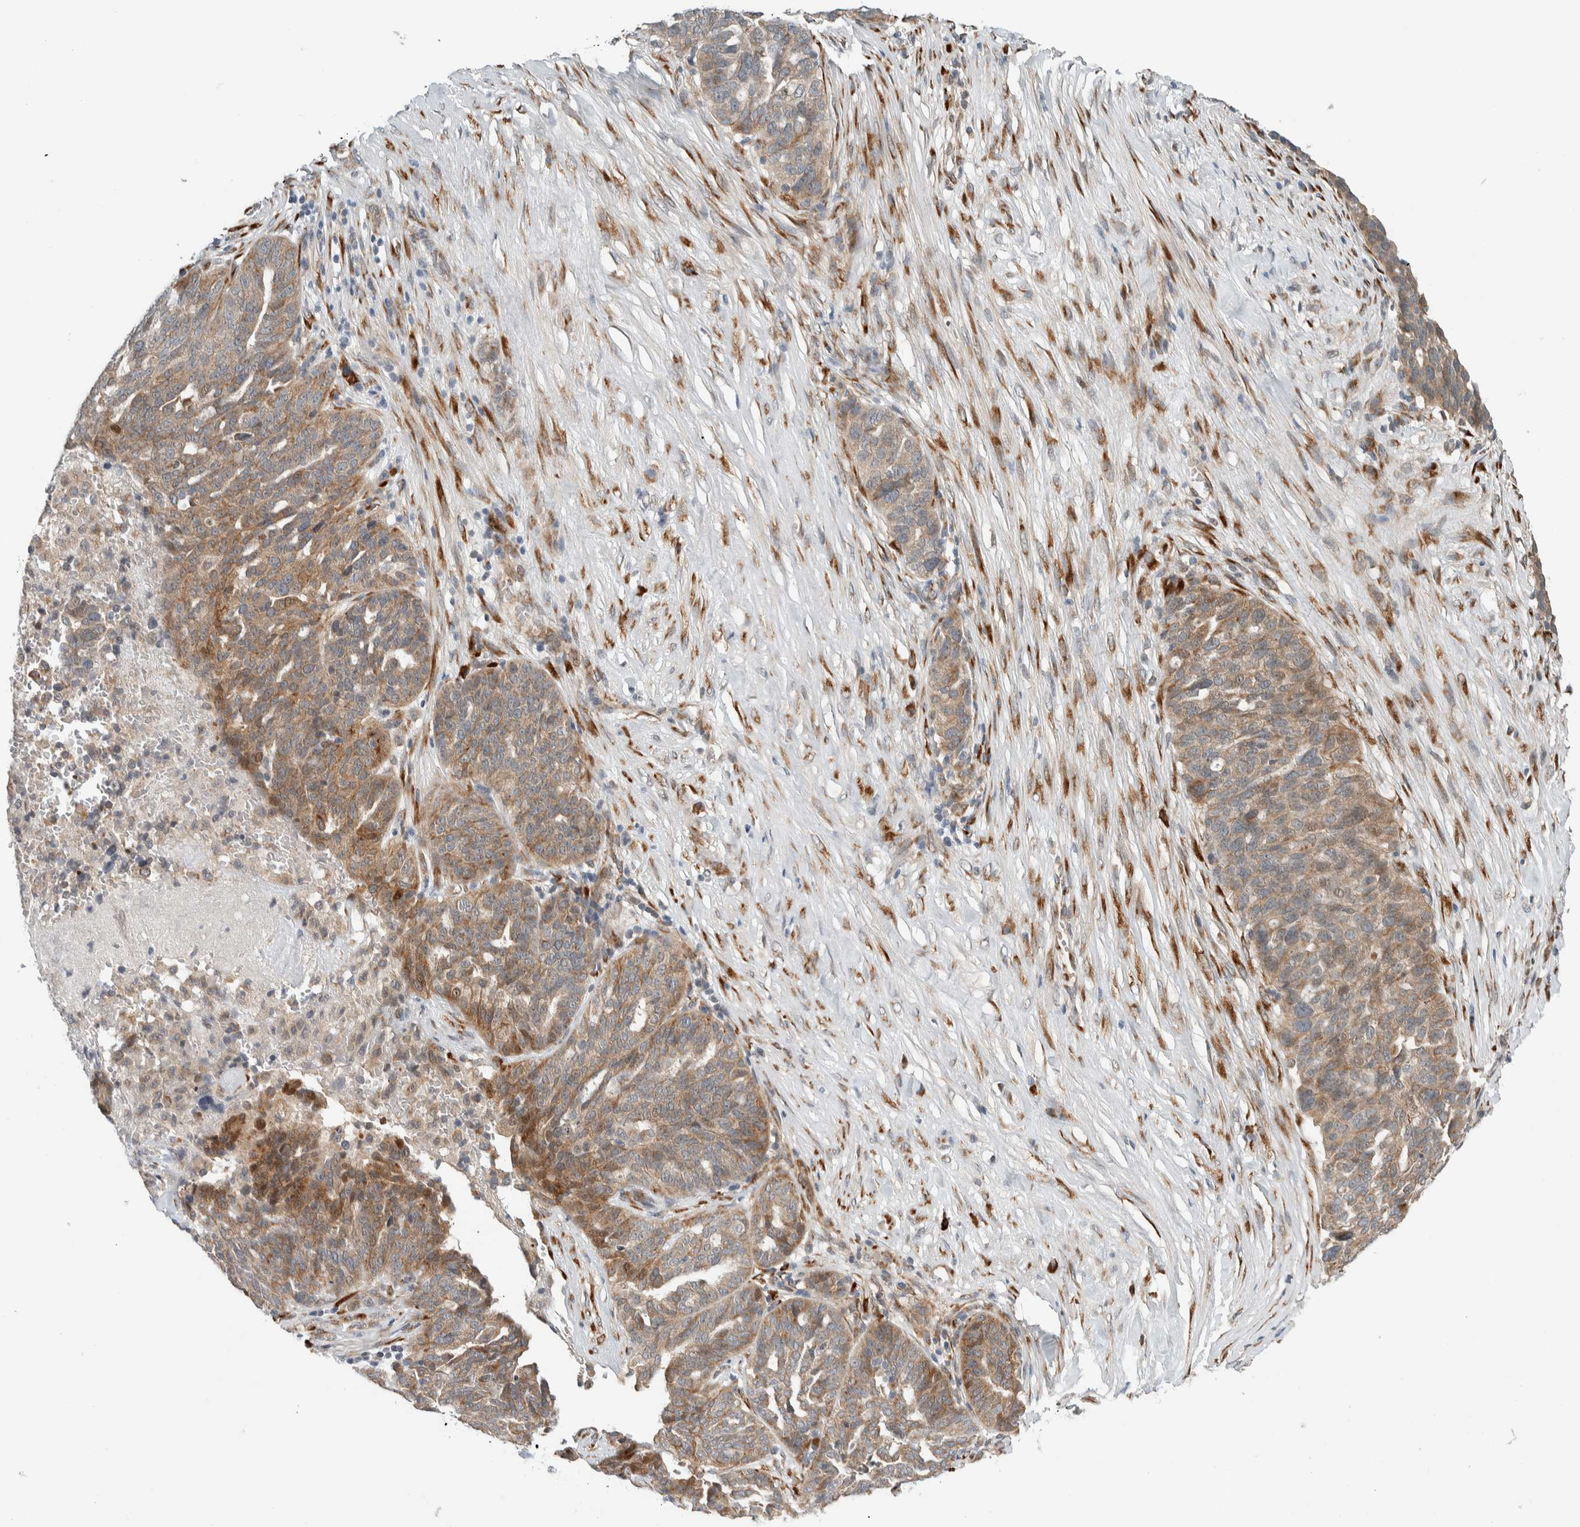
{"staining": {"intensity": "moderate", "quantity": ">75%", "location": "cytoplasmic/membranous"}, "tissue": "ovarian cancer", "cell_type": "Tumor cells", "image_type": "cancer", "snomed": [{"axis": "morphology", "description": "Cystadenocarcinoma, serous, NOS"}, {"axis": "topography", "description": "Ovary"}], "caption": "Ovarian cancer (serous cystadenocarcinoma) stained with a brown dye exhibits moderate cytoplasmic/membranous positive staining in about >75% of tumor cells.", "gene": "CTBP2", "patient": {"sex": "female", "age": 59}}